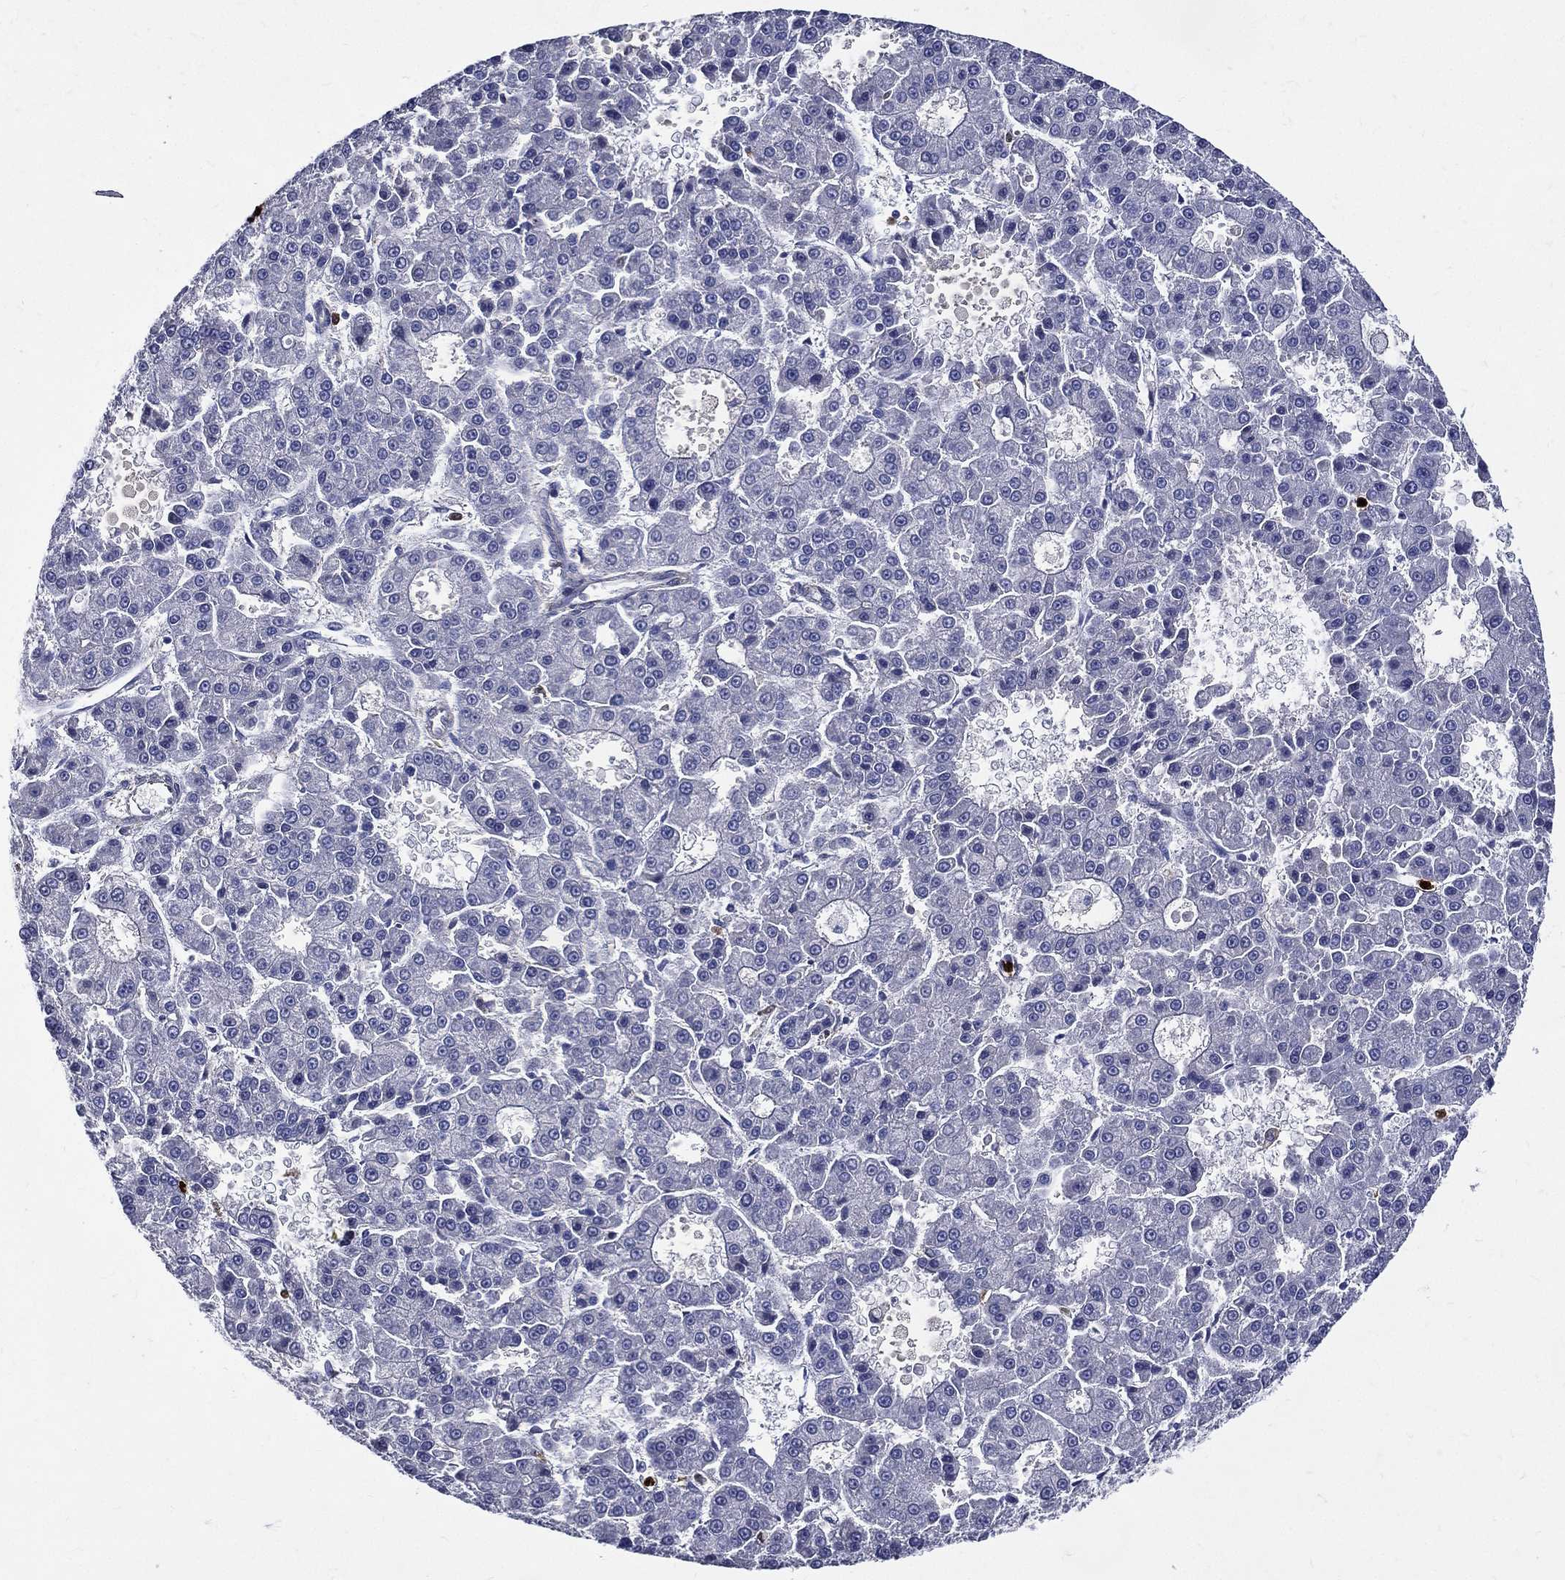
{"staining": {"intensity": "negative", "quantity": "none", "location": "none"}, "tissue": "liver cancer", "cell_type": "Tumor cells", "image_type": "cancer", "snomed": [{"axis": "morphology", "description": "Carcinoma, Hepatocellular, NOS"}, {"axis": "topography", "description": "Liver"}], "caption": "IHC image of neoplastic tissue: hepatocellular carcinoma (liver) stained with DAB (3,3'-diaminobenzidine) exhibits no significant protein expression in tumor cells.", "gene": "GPR171", "patient": {"sex": "male", "age": 70}}